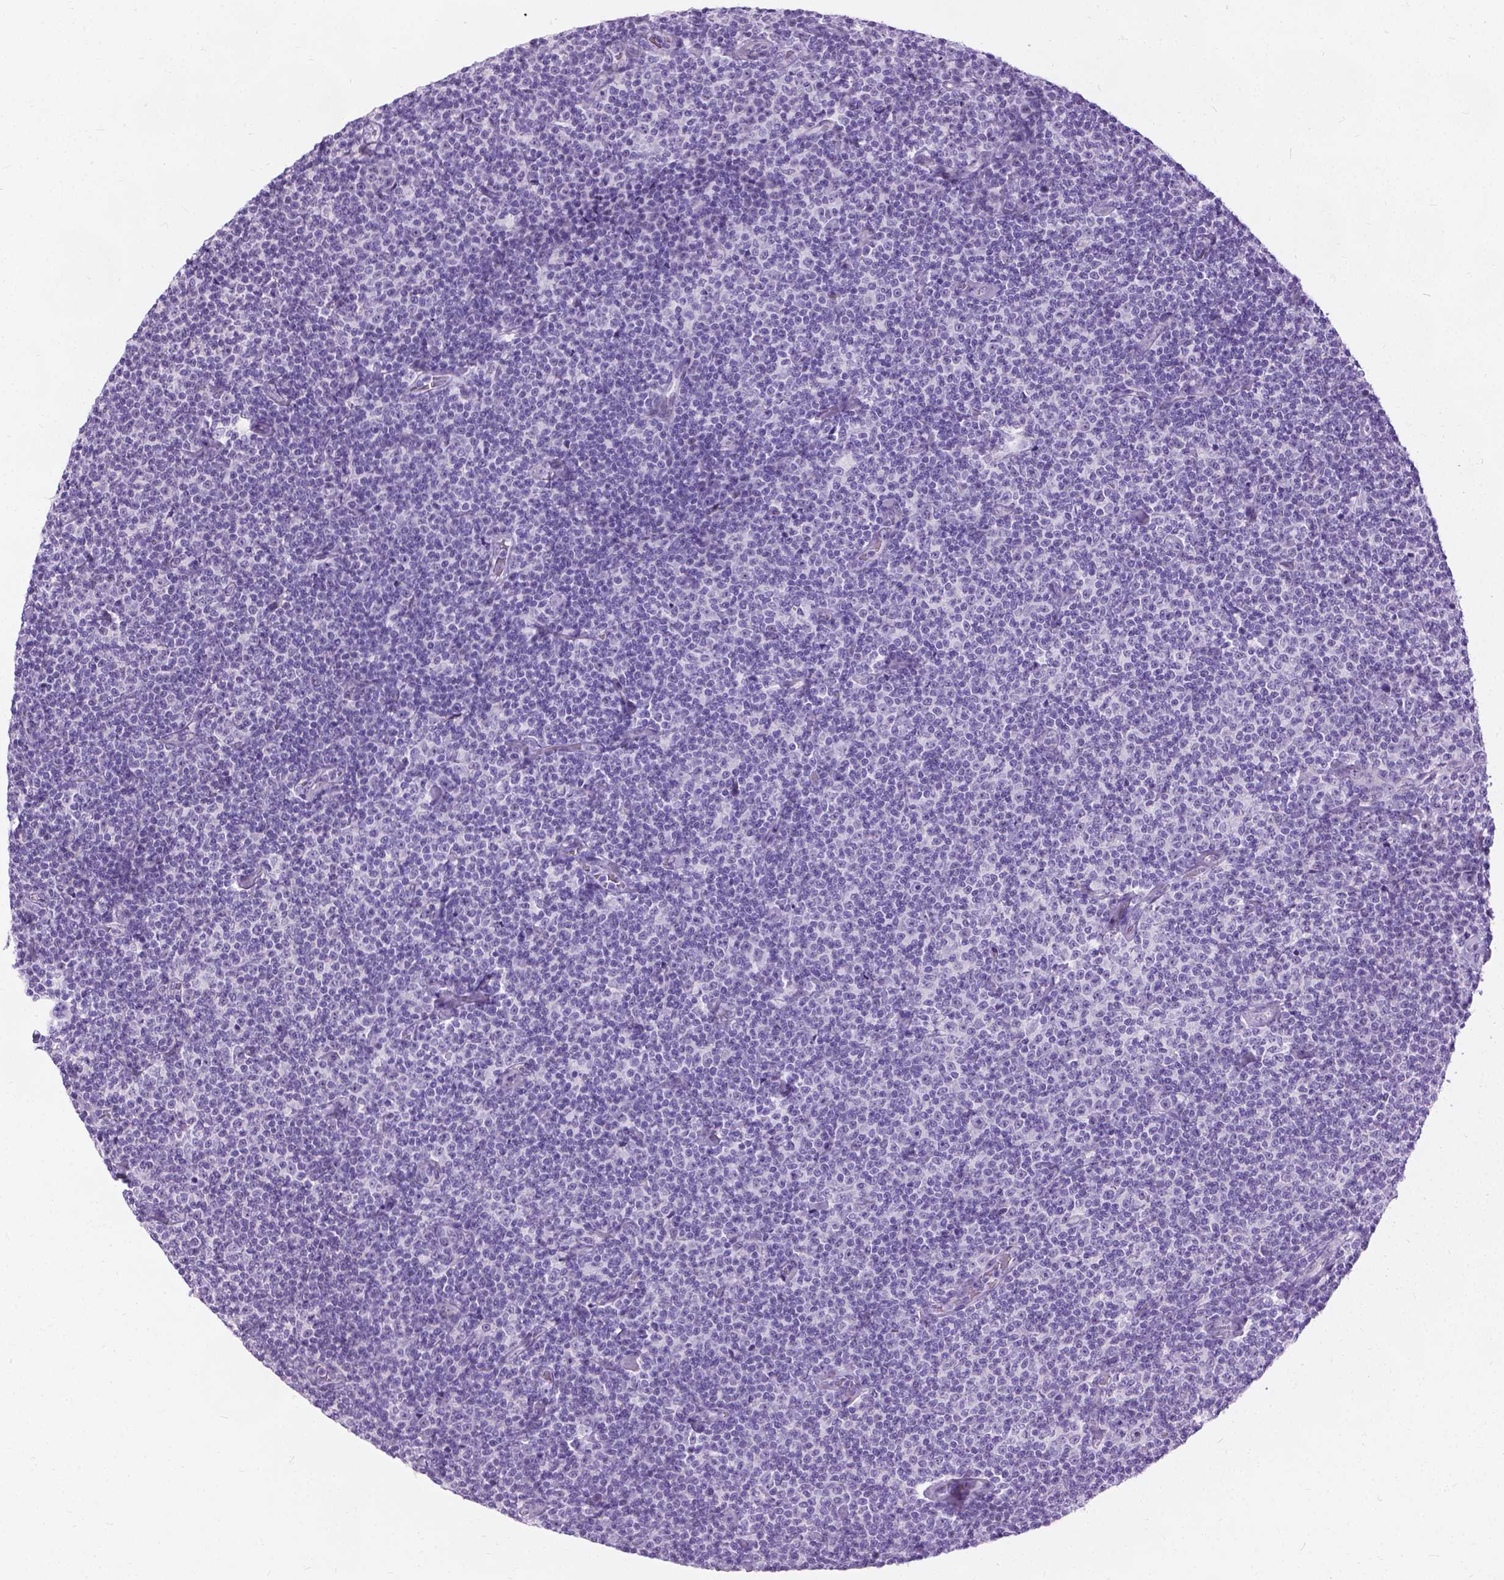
{"staining": {"intensity": "negative", "quantity": "none", "location": "none"}, "tissue": "lymphoma", "cell_type": "Tumor cells", "image_type": "cancer", "snomed": [{"axis": "morphology", "description": "Malignant lymphoma, non-Hodgkin's type, Low grade"}, {"axis": "topography", "description": "Lymph node"}], "caption": "Tumor cells show no significant positivity in malignant lymphoma, non-Hodgkin's type (low-grade).", "gene": "PROB1", "patient": {"sex": "male", "age": 81}}